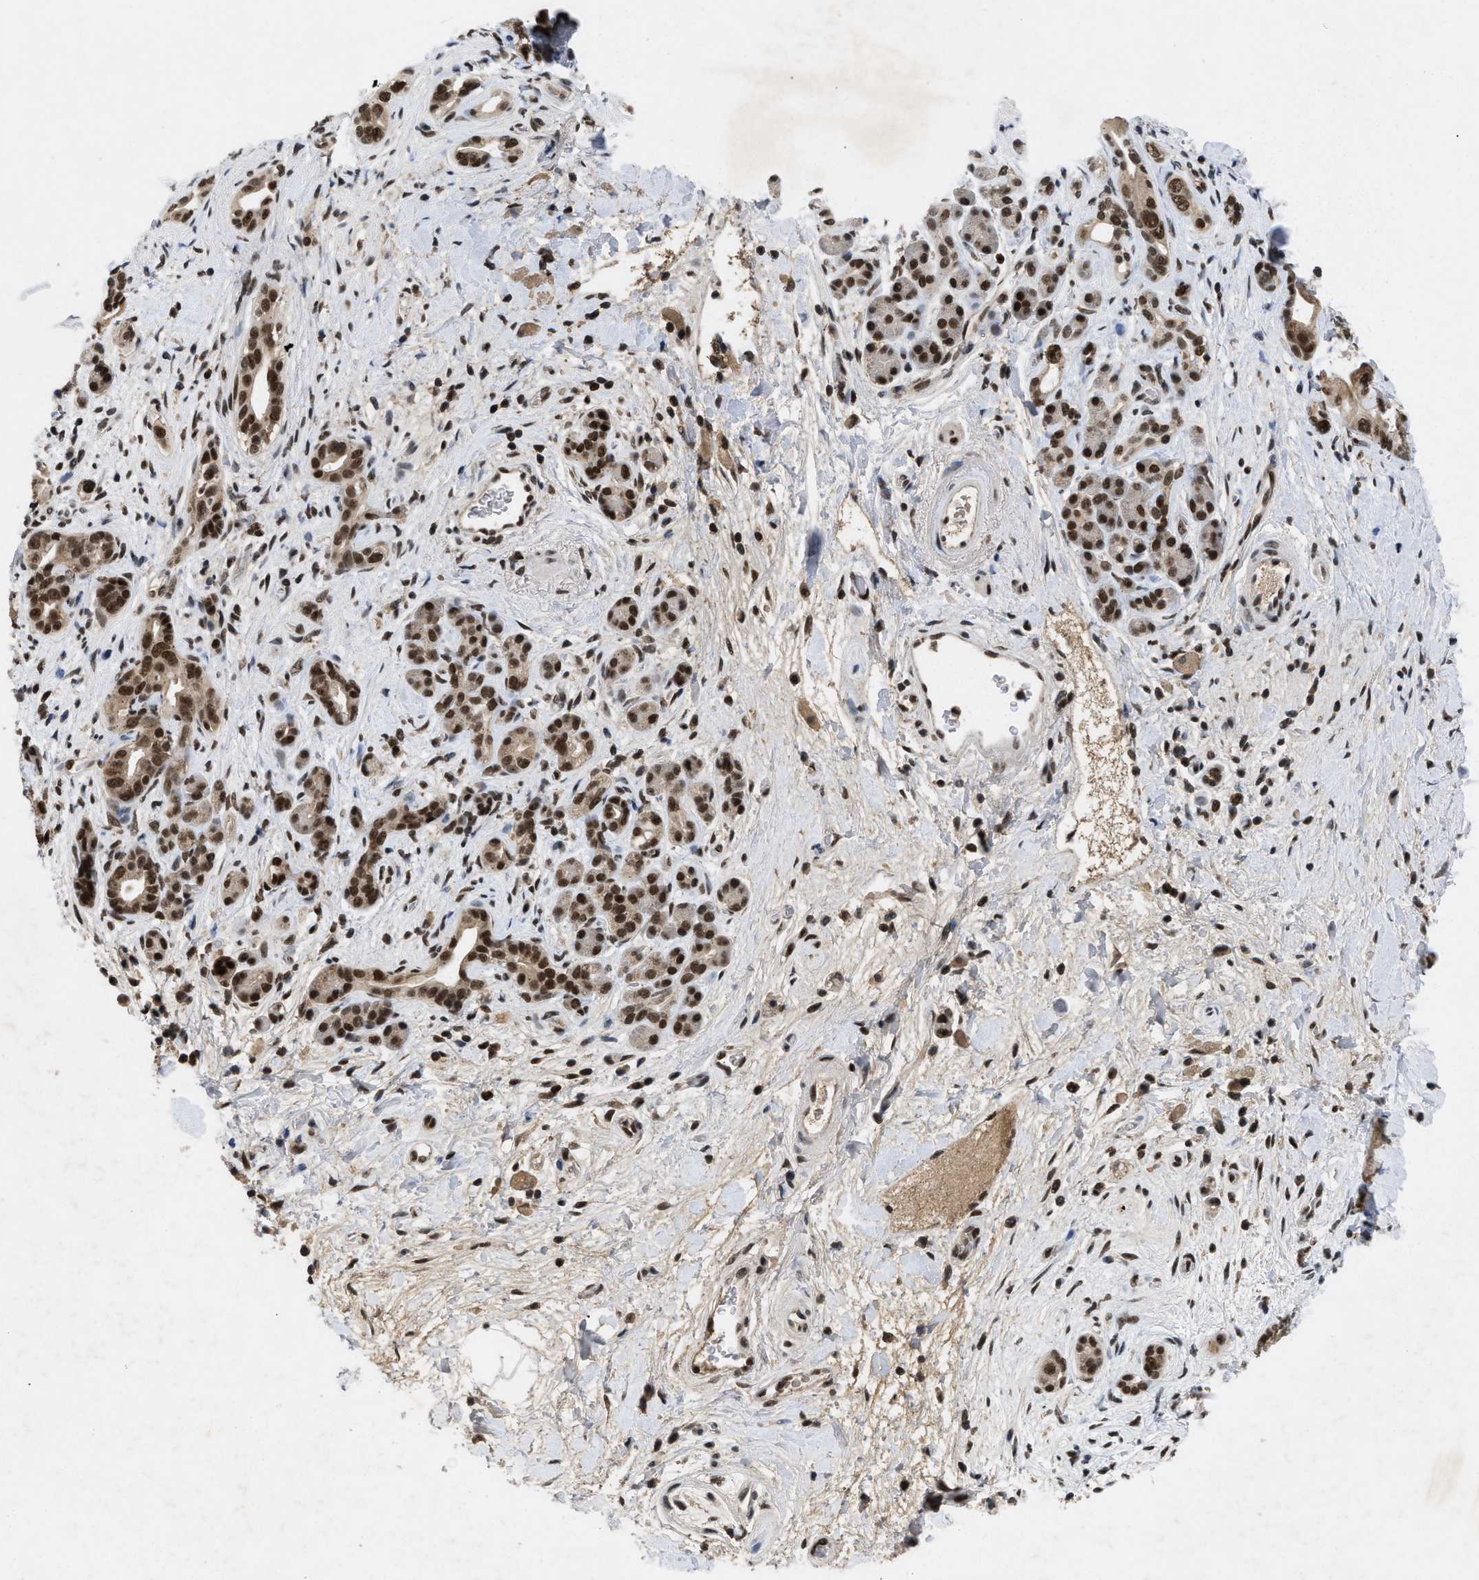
{"staining": {"intensity": "strong", "quantity": ">75%", "location": "nuclear"}, "tissue": "pancreatic cancer", "cell_type": "Tumor cells", "image_type": "cancer", "snomed": [{"axis": "morphology", "description": "Adenocarcinoma, NOS"}, {"axis": "topography", "description": "Pancreas"}], "caption": "An IHC image of neoplastic tissue is shown. Protein staining in brown shows strong nuclear positivity in pancreatic cancer within tumor cells.", "gene": "ZNF346", "patient": {"sex": "male", "age": 55}}